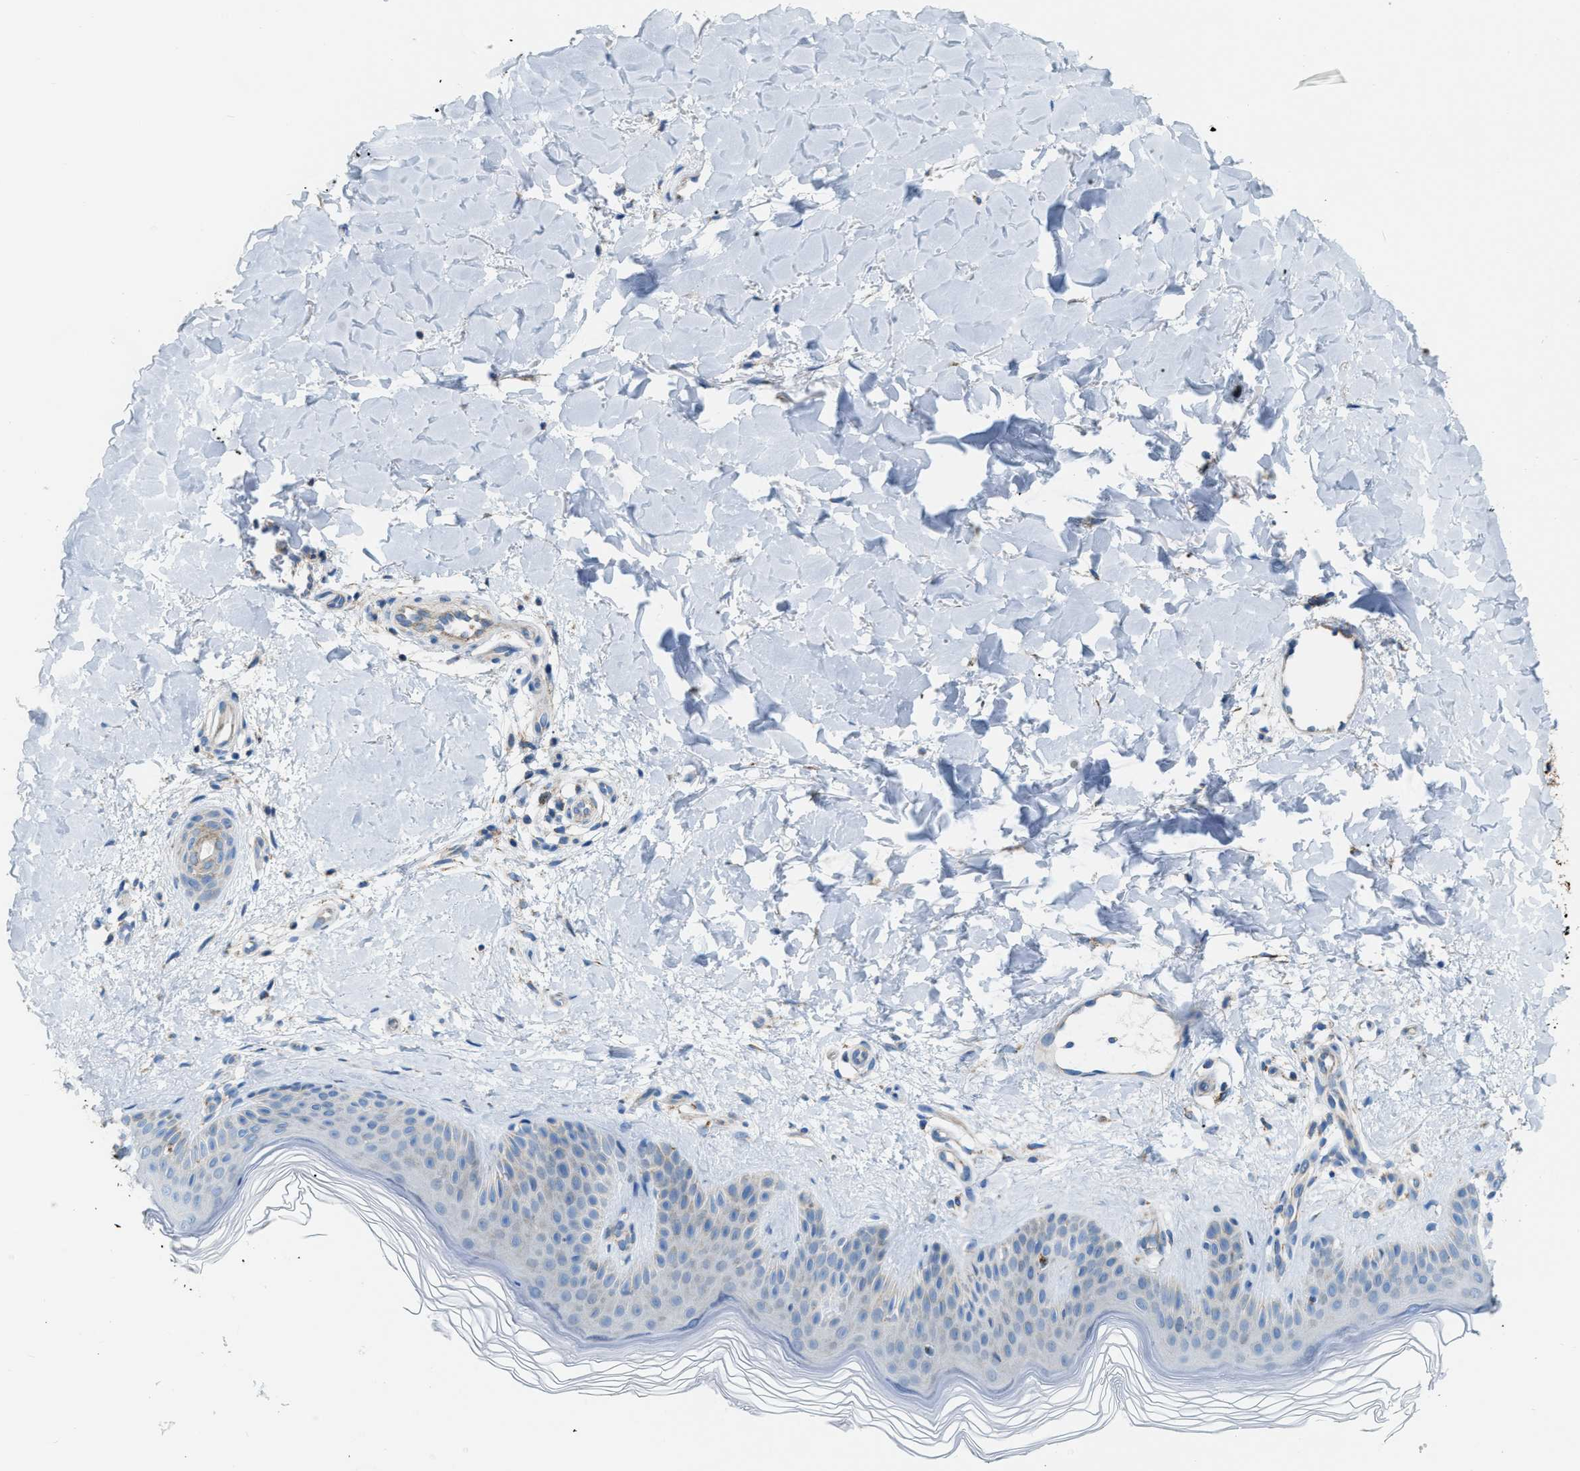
{"staining": {"intensity": "negative", "quantity": "none", "location": "none"}, "tissue": "skin", "cell_type": "Fibroblasts", "image_type": "normal", "snomed": [{"axis": "morphology", "description": "Normal tissue, NOS"}, {"axis": "morphology", "description": "Malignant melanoma, Metastatic site"}, {"axis": "topography", "description": "Skin"}], "caption": "This is an IHC histopathology image of normal human skin. There is no expression in fibroblasts.", "gene": "JADE1", "patient": {"sex": "male", "age": 41}}